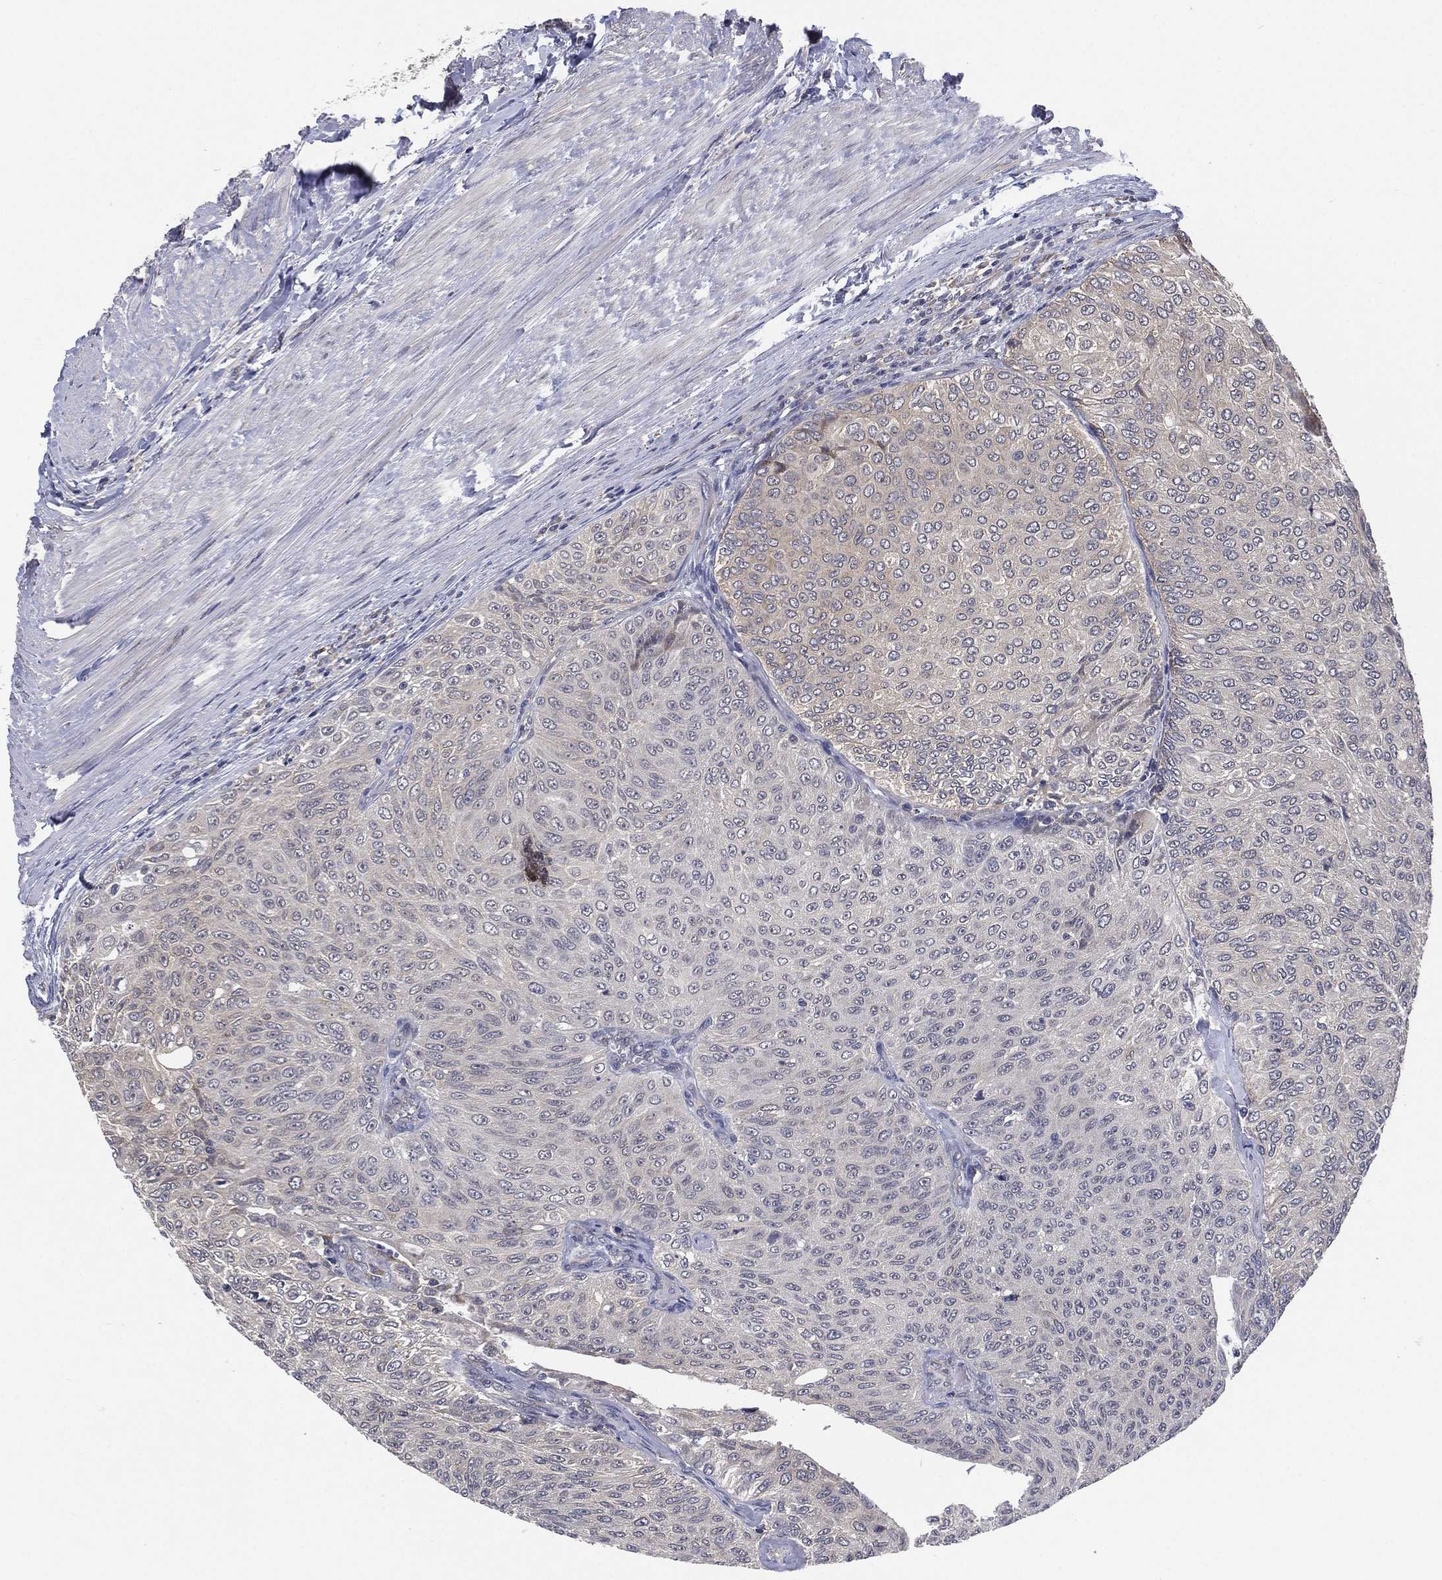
{"staining": {"intensity": "negative", "quantity": "none", "location": "none"}, "tissue": "urothelial cancer", "cell_type": "Tumor cells", "image_type": "cancer", "snomed": [{"axis": "morphology", "description": "Urothelial carcinoma, Low grade"}, {"axis": "topography", "description": "Ureter, NOS"}, {"axis": "topography", "description": "Urinary bladder"}], "caption": "The image reveals no significant positivity in tumor cells of low-grade urothelial carcinoma.", "gene": "SELENOO", "patient": {"sex": "male", "age": 78}}